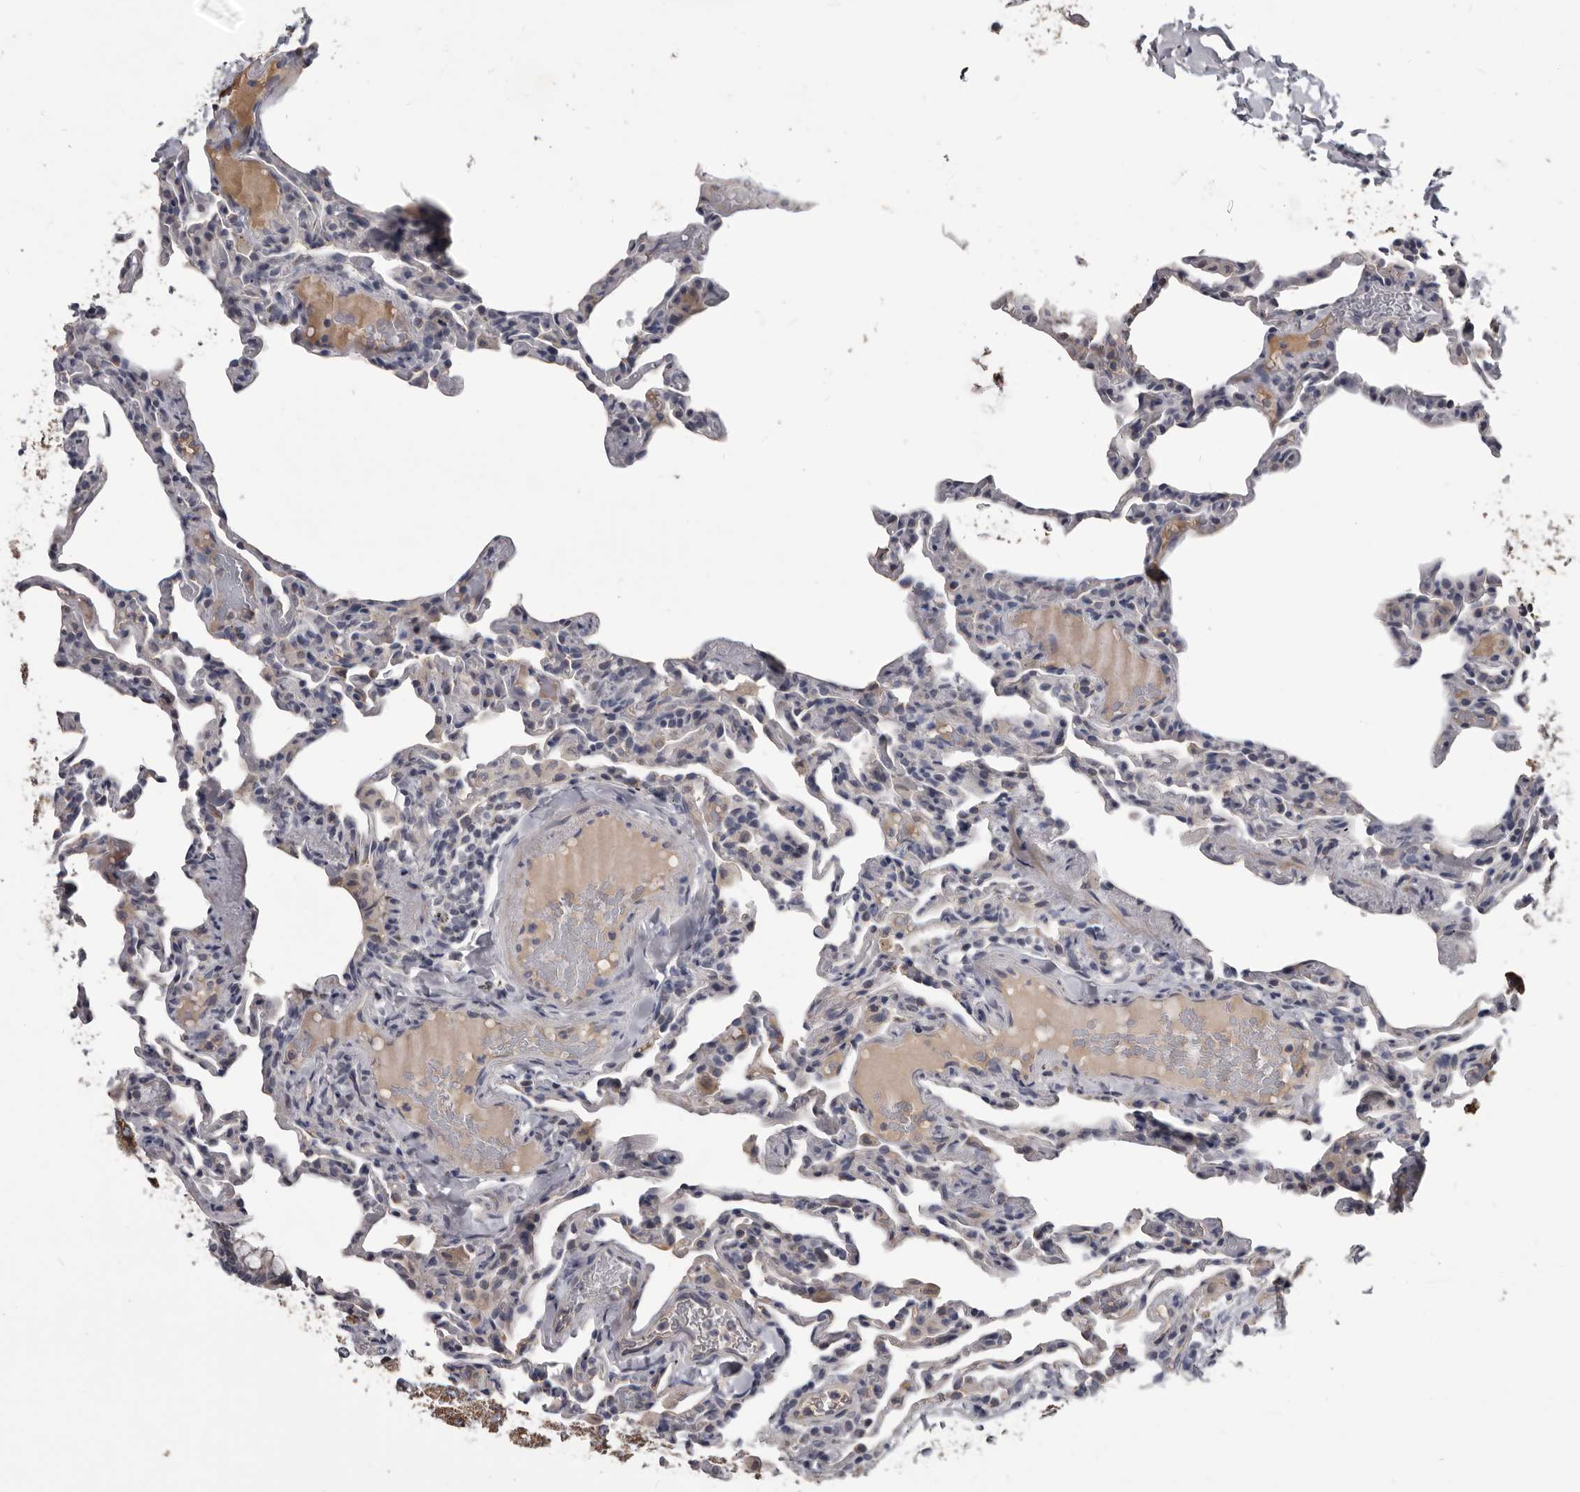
{"staining": {"intensity": "negative", "quantity": "none", "location": "none"}, "tissue": "lung", "cell_type": "Alveolar cells", "image_type": "normal", "snomed": [{"axis": "morphology", "description": "Normal tissue, NOS"}, {"axis": "topography", "description": "Lung"}], "caption": "This is an IHC micrograph of benign human lung. There is no staining in alveolar cells.", "gene": "ALDH5A1", "patient": {"sex": "male", "age": 20}}